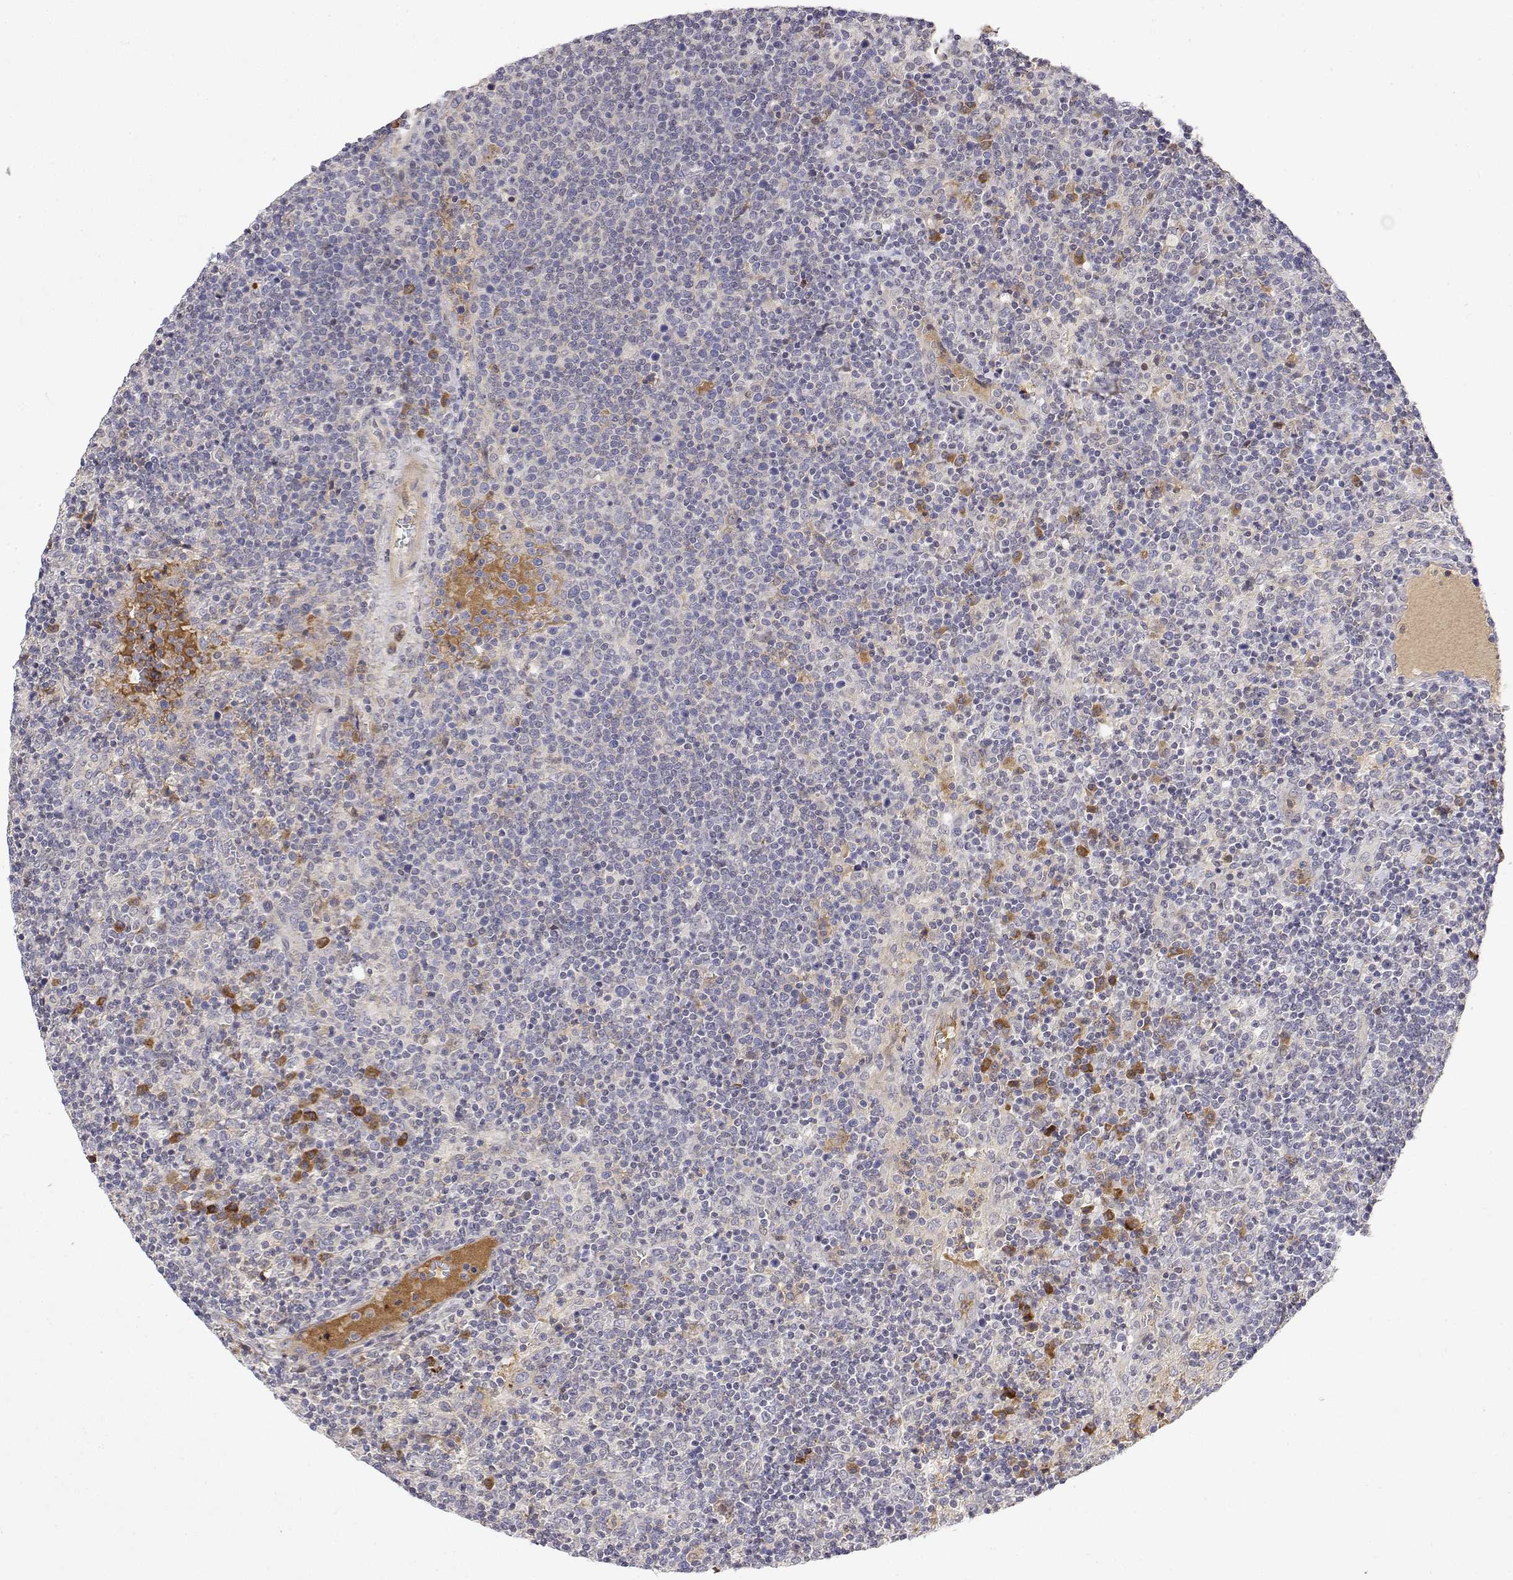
{"staining": {"intensity": "negative", "quantity": "none", "location": "none"}, "tissue": "lymphoma", "cell_type": "Tumor cells", "image_type": "cancer", "snomed": [{"axis": "morphology", "description": "Malignant lymphoma, non-Hodgkin's type, High grade"}, {"axis": "topography", "description": "Lymph node"}], "caption": "DAB (3,3'-diaminobenzidine) immunohistochemical staining of lymphoma shows no significant staining in tumor cells.", "gene": "IGFBP4", "patient": {"sex": "male", "age": 61}}